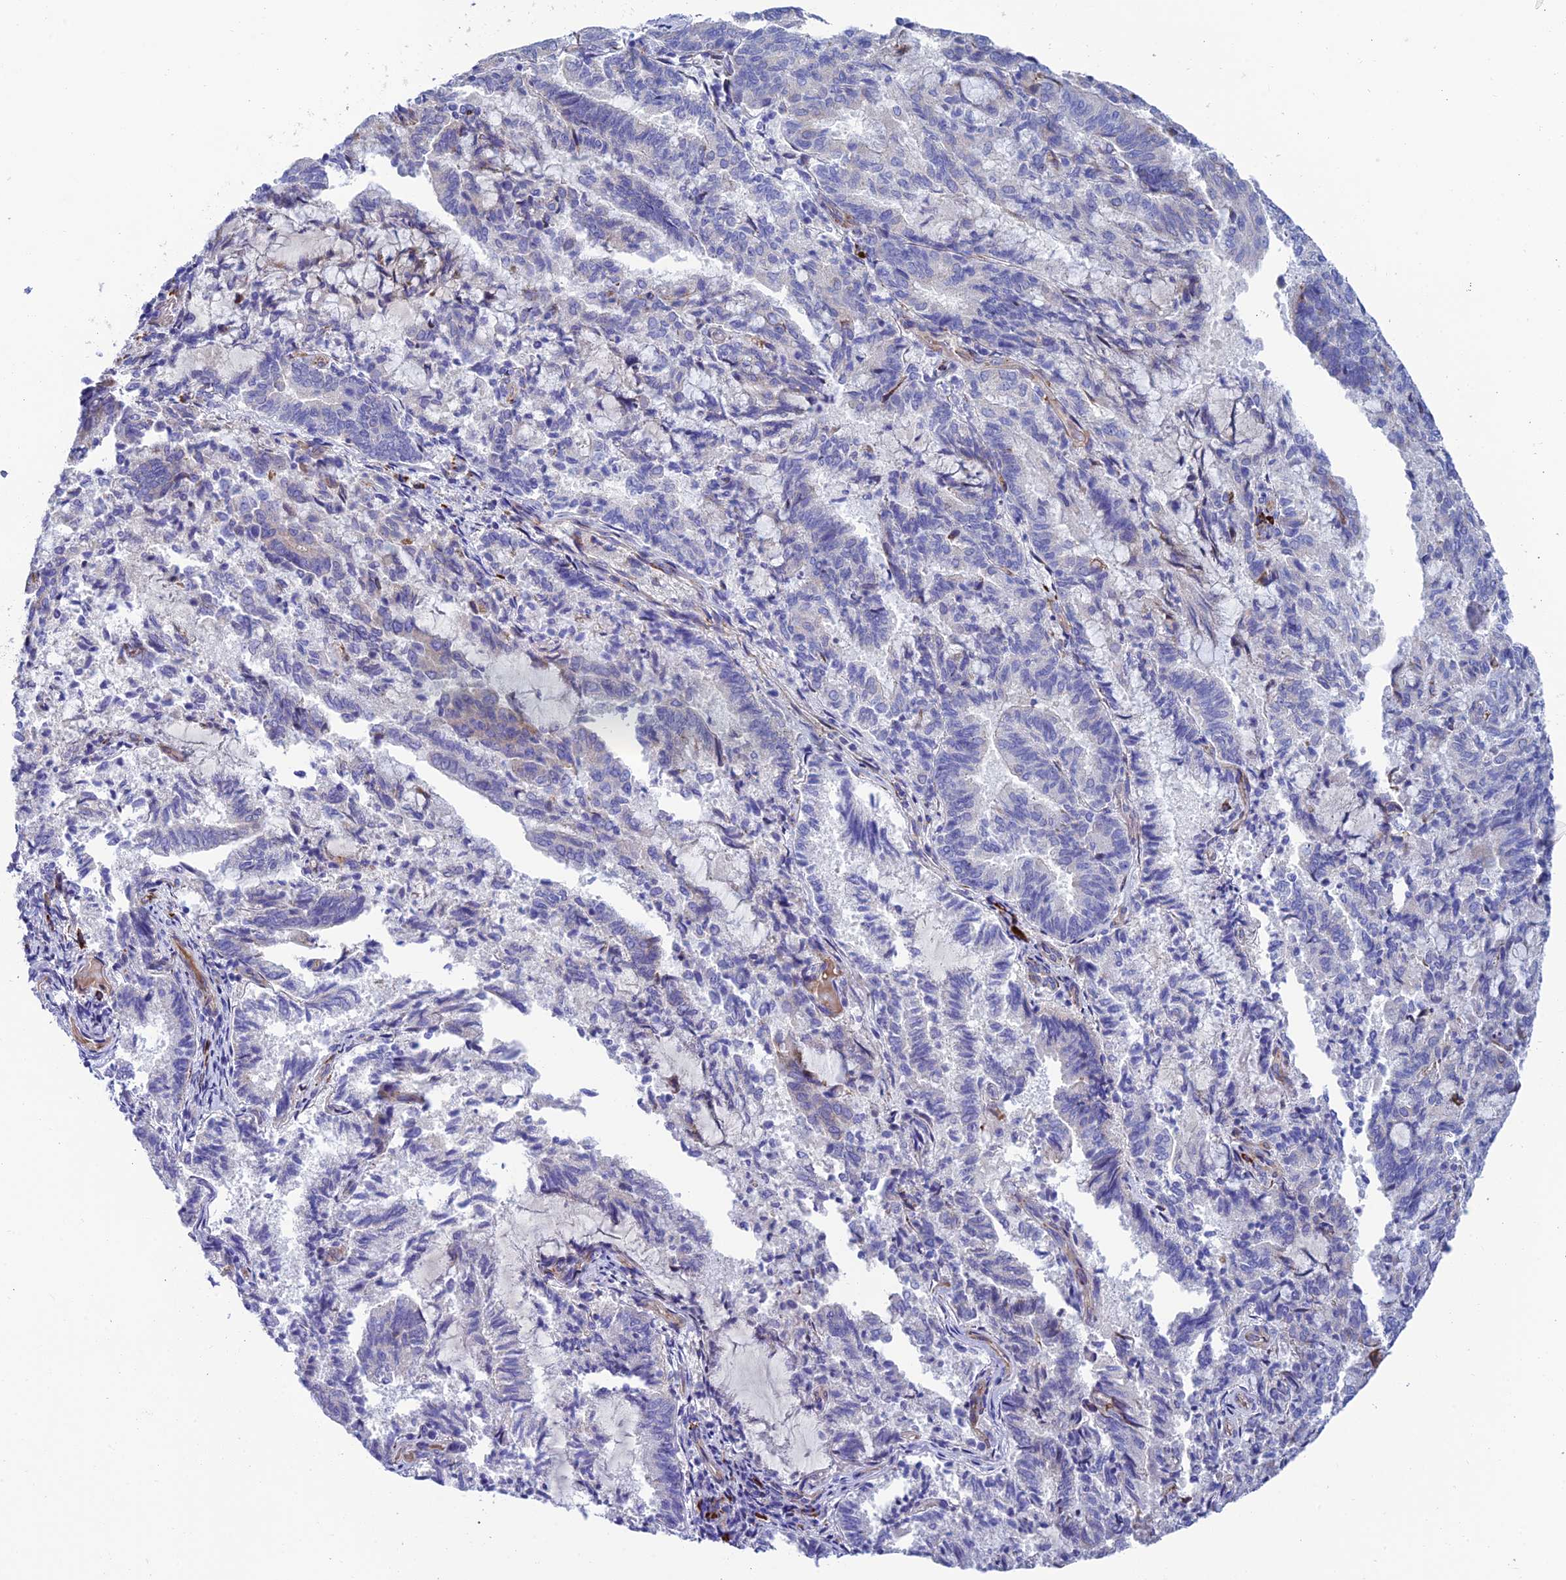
{"staining": {"intensity": "negative", "quantity": "none", "location": "none"}, "tissue": "endometrial cancer", "cell_type": "Tumor cells", "image_type": "cancer", "snomed": [{"axis": "morphology", "description": "Adenocarcinoma, NOS"}, {"axis": "topography", "description": "Endometrium"}], "caption": "Endometrial cancer stained for a protein using immunohistochemistry (IHC) exhibits no expression tumor cells.", "gene": "MACIR", "patient": {"sex": "female", "age": 80}}